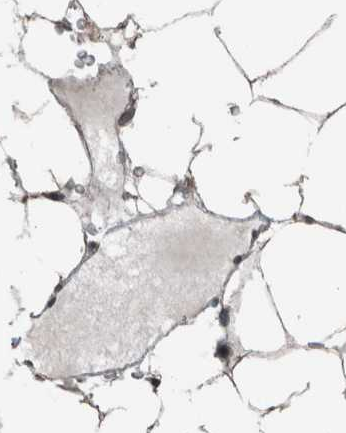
{"staining": {"intensity": "moderate", "quantity": "25%-75%", "location": "nuclear"}, "tissue": "bone marrow", "cell_type": "Hematopoietic cells", "image_type": "normal", "snomed": [{"axis": "morphology", "description": "Normal tissue, NOS"}, {"axis": "topography", "description": "Bone marrow"}], "caption": "This is a photomicrograph of immunohistochemistry staining of unremarkable bone marrow, which shows moderate positivity in the nuclear of hematopoietic cells.", "gene": "MYO1E", "patient": {"sex": "male", "age": 70}}